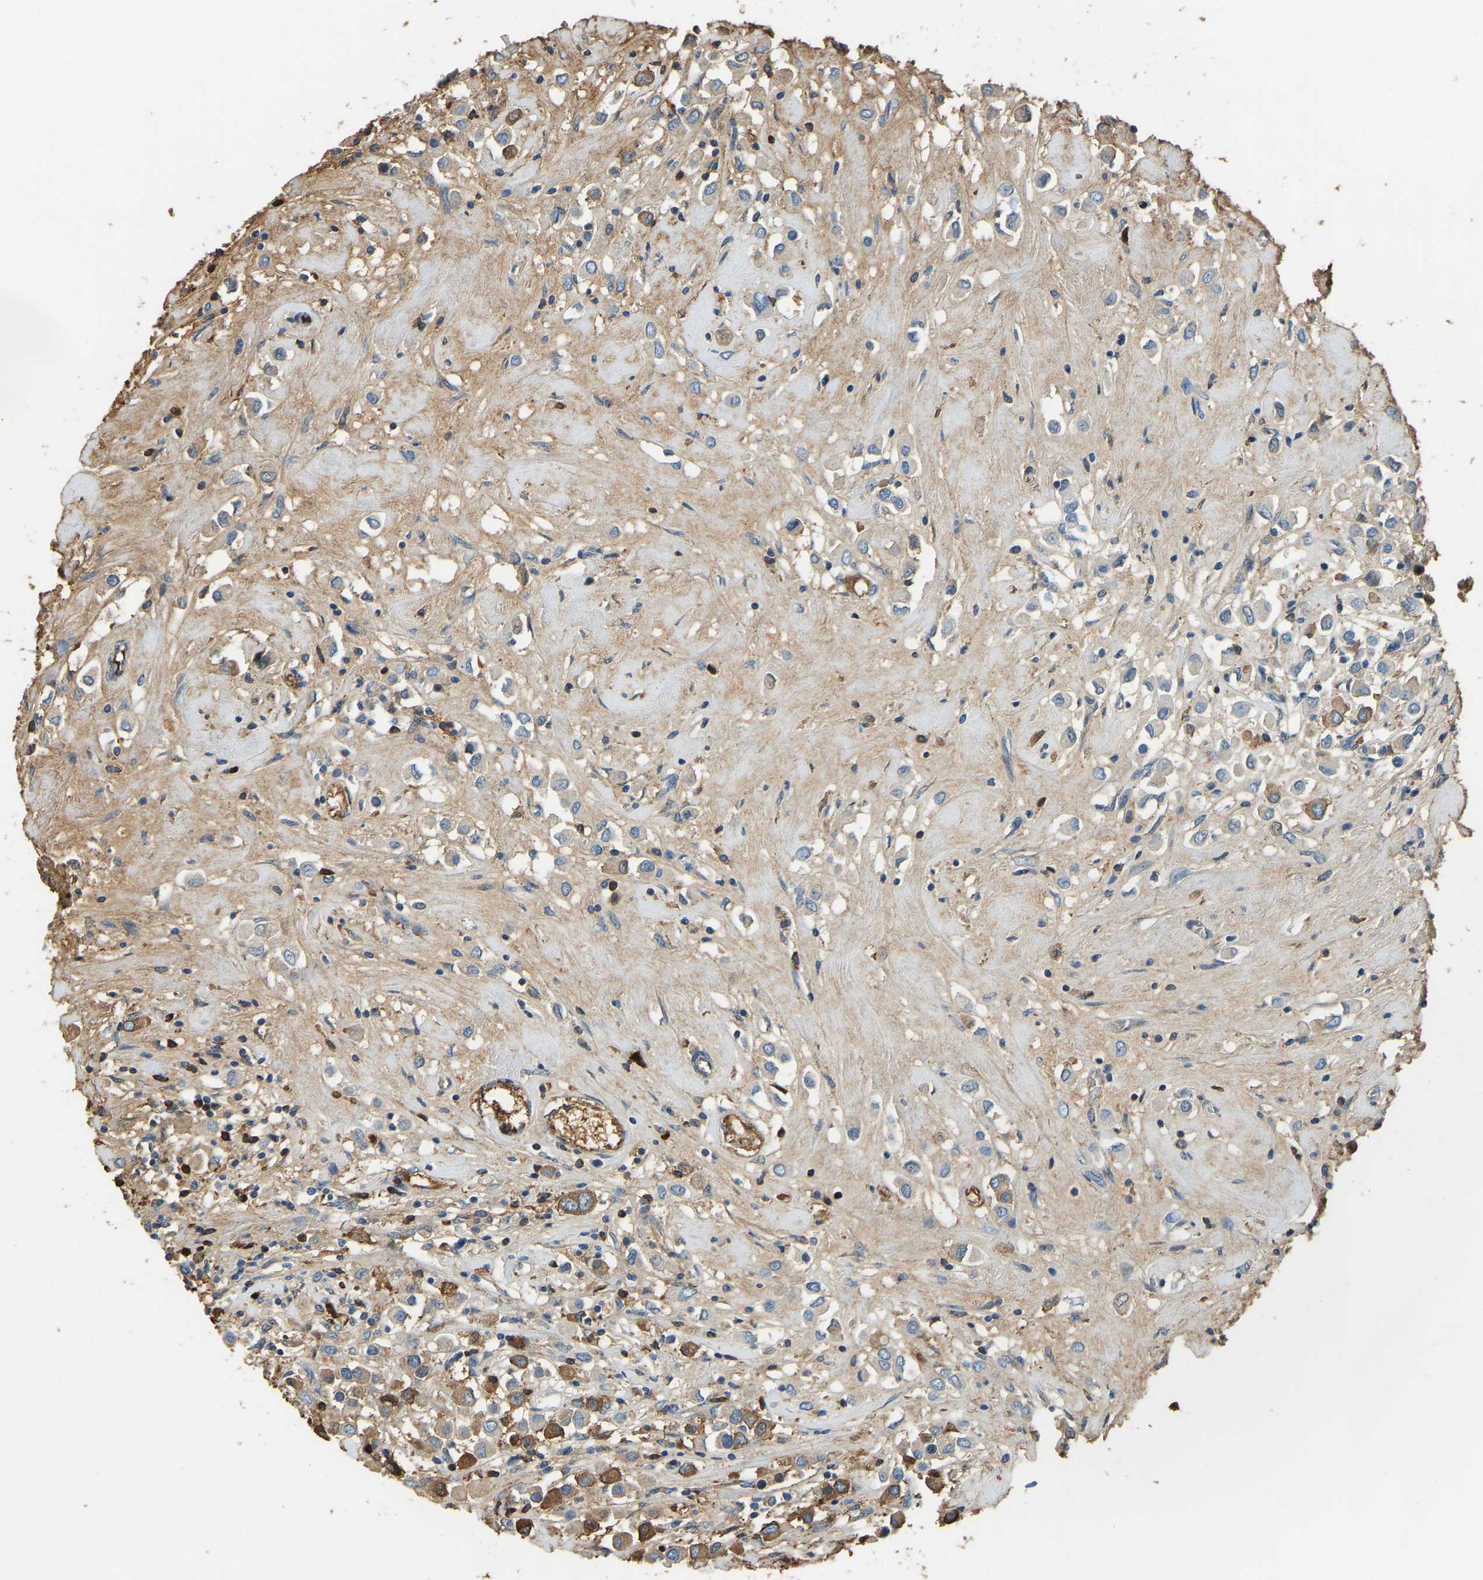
{"staining": {"intensity": "moderate", "quantity": "<25%", "location": "cytoplasmic/membranous"}, "tissue": "breast cancer", "cell_type": "Tumor cells", "image_type": "cancer", "snomed": [{"axis": "morphology", "description": "Duct carcinoma"}, {"axis": "topography", "description": "Breast"}], "caption": "Protein analysis of breast cancer (infiltrating ductal carcinoma) tissue exhibits moderate cytoplasmic/membranous positivity in about <25% of tumor cells.", "gene": "THBS4", "patient": {"sex": "female", "age": 61}}